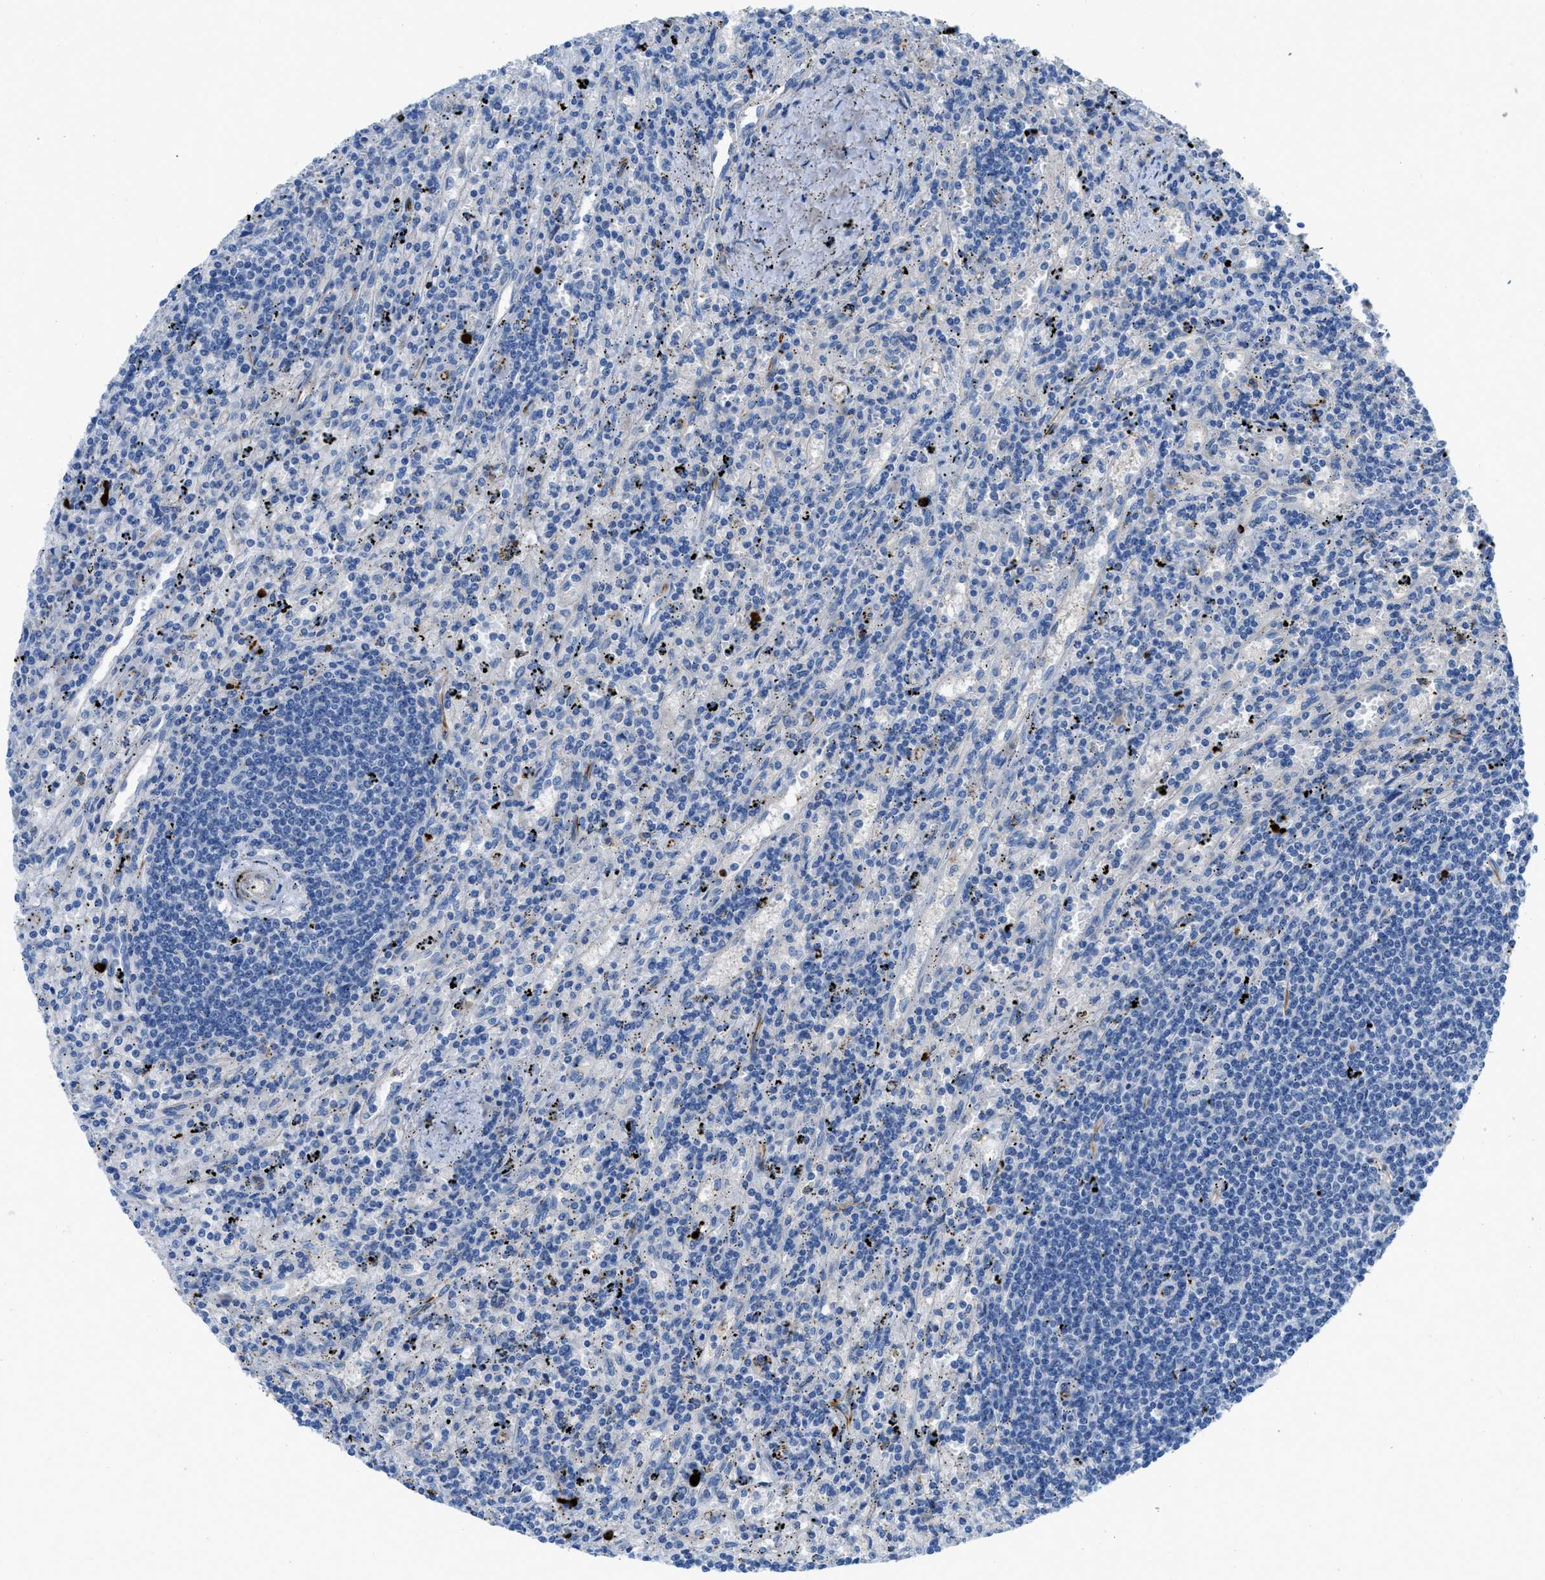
{"staining": {"intensity": "negative", "quantity": "none", "location": "none"}, "tissue": "lymphoma", "cell_type": "Tumor cells", "image_type": "cancer", "snomed": [{"axis": "morphology", "description": "Malignant lymphoma, non-Hodgkin's type, Low grade"}, {"axis": "topography", "description": "Spleen"}], "caption": "Low-grade malignant lymphoma, non-Hodgkin's type was stained to show a protein in brown. There is no significant expression in tumor cells.", "gene": "XCR1", "patient": {"sex": "male", "age": 76}}